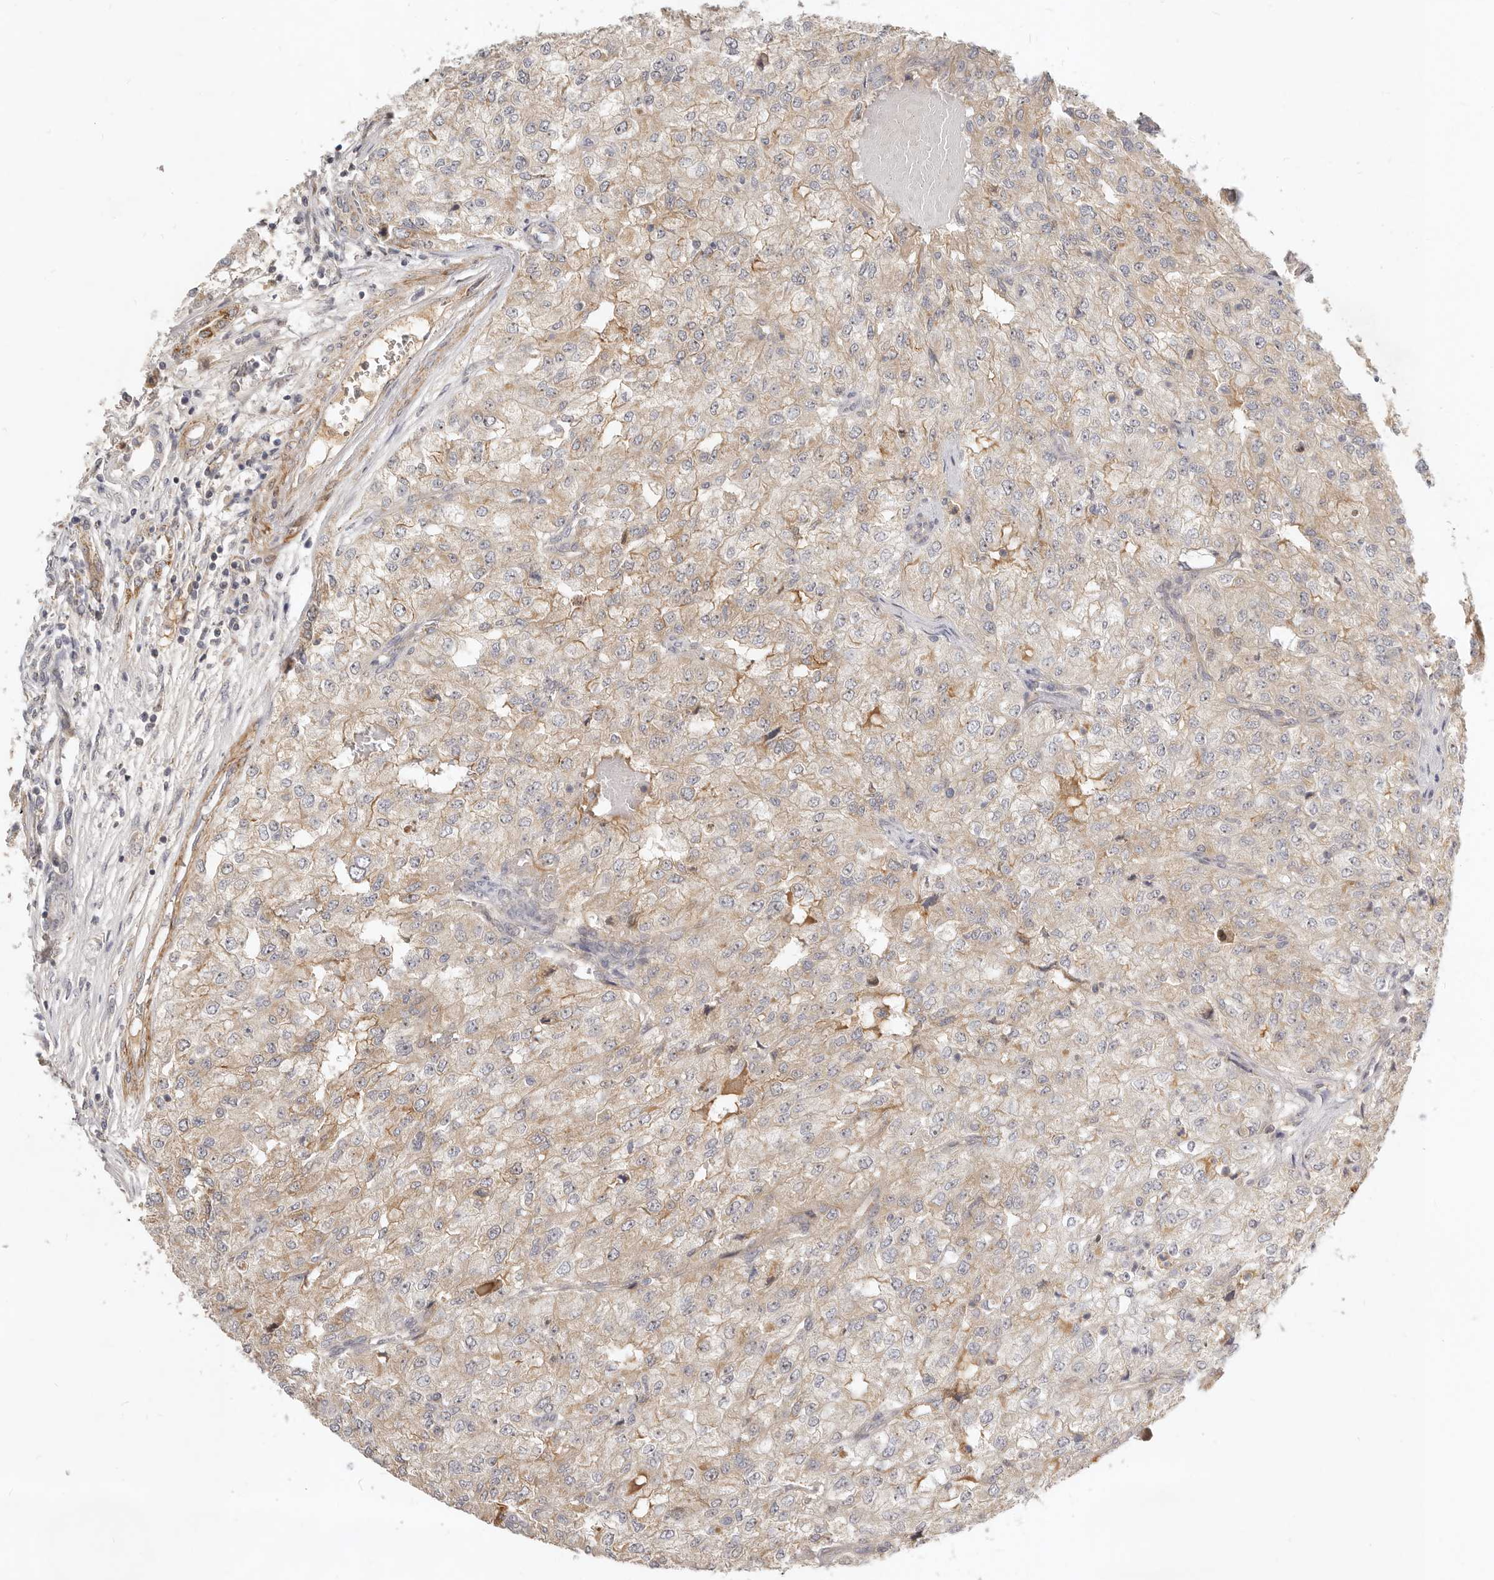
{"staining": {"intensity": "weak", "quantity": ">75%", "location": "cytoplasmic/membranous"}, "tissue": "renal cancer", "cell_type": "Tumor cells", "image_type": "cancer", "snomed": [{"axis": "morphology", "description": "Adenocarcinoma, NOS"}, {"axis": "topography", "description": "Kidney"}], "caption": "Immunohistochemical staining of human adenocarcinoma (renal) exhibits low levels of weak cytoplasmic/membranous positivity in approximately >75% of tumor cells.", "gene": "MICALL2", "patient": {"sex": "female", "age": 54}}